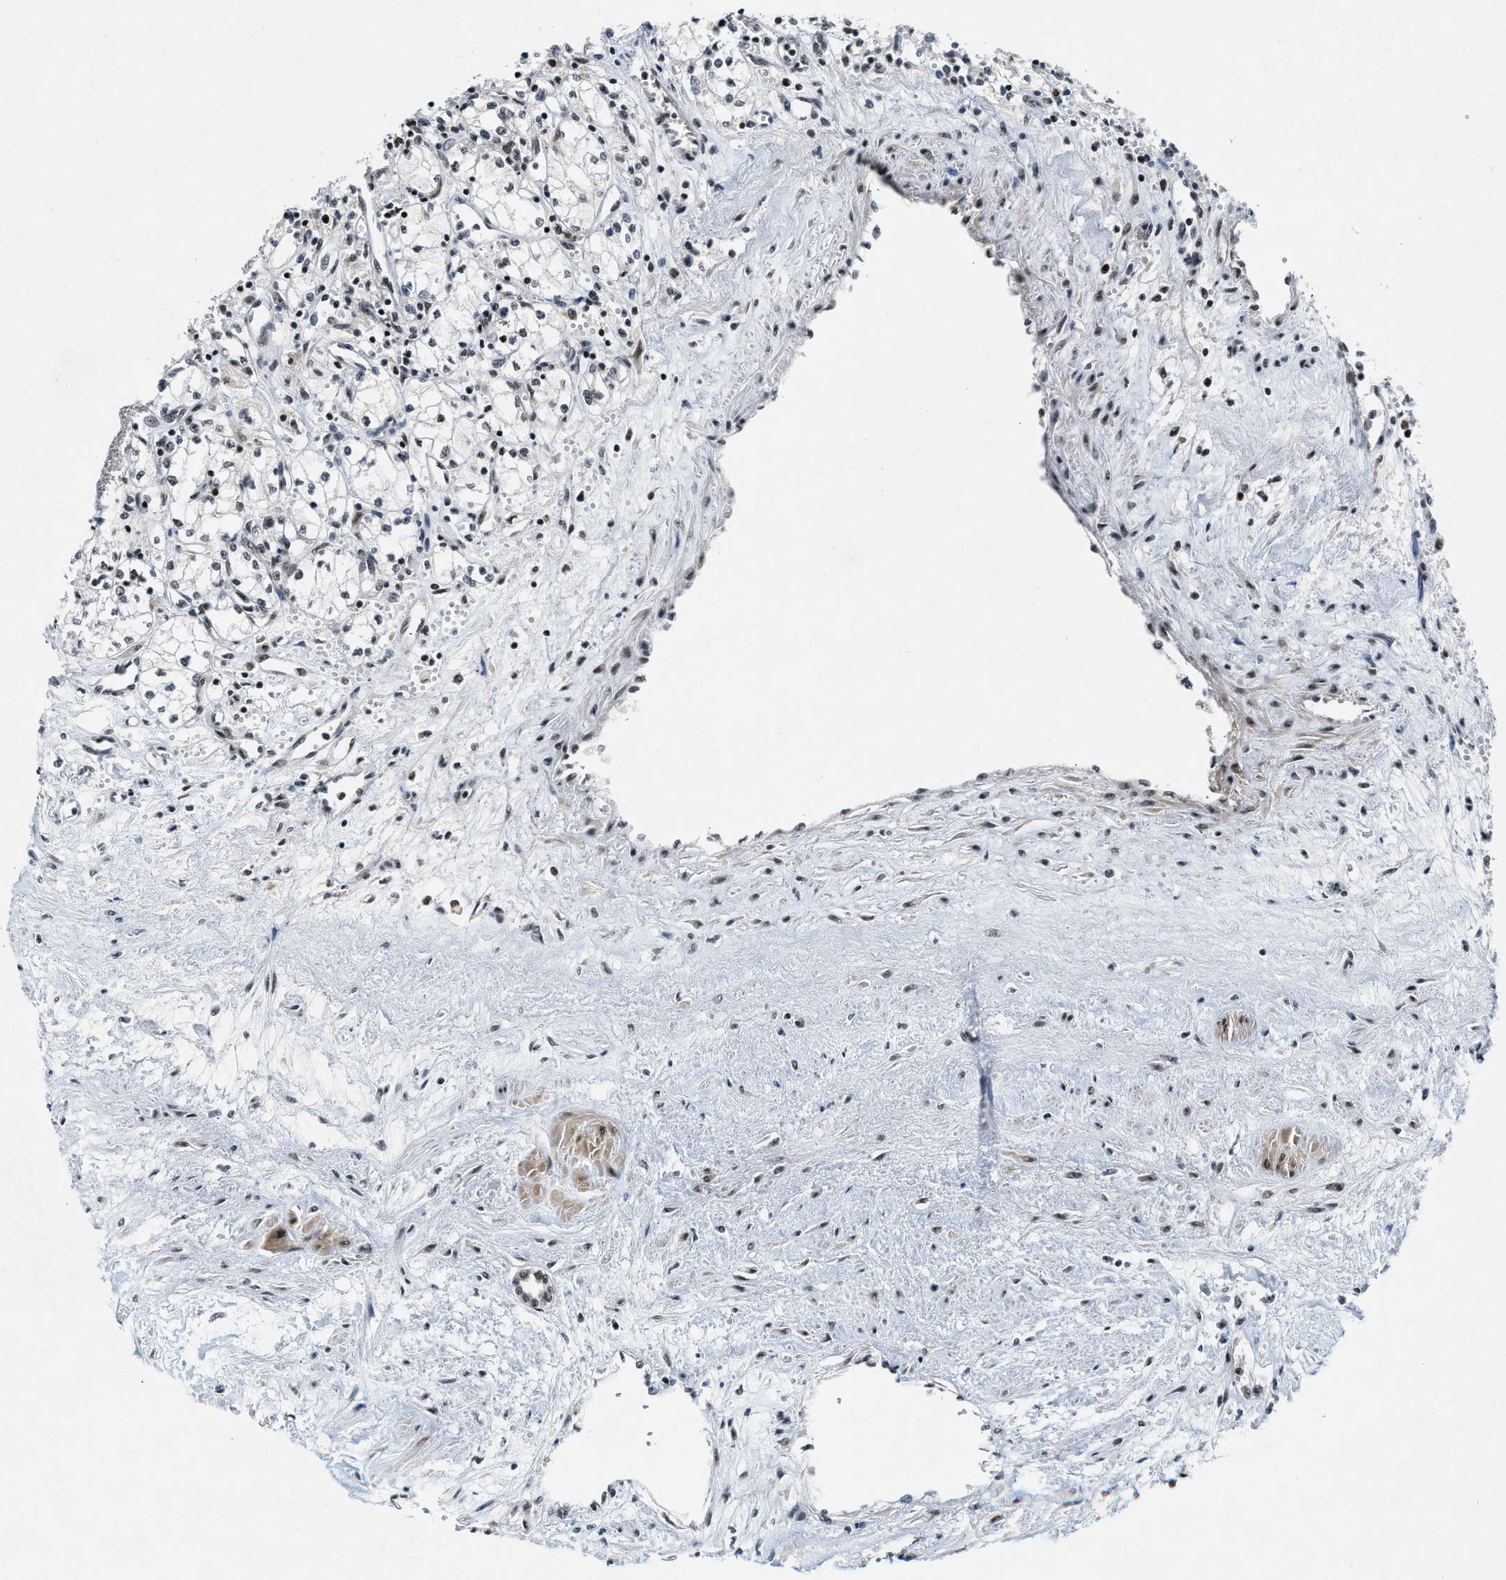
{"staining": {"intensity": "weak", "quantity": "25%-75%", "location": "nuclear"}, "tissue": "renal cancer", "cell_type": "Tumor cells", "image_type": "cancer", "snomed": [{"axis": "morphology", "description": "Adenocarcinoma, NOS"}, {"axis": "topography", "description": "Kidney"}], "caption": "A low amount of weak nuclear expression is appreciated in approximately 25%-75% of tumor cells in adenocarcinoma (renal) tissue.", "gene": "NCOA1", "patient": {"sex": "male", "age": 59}}